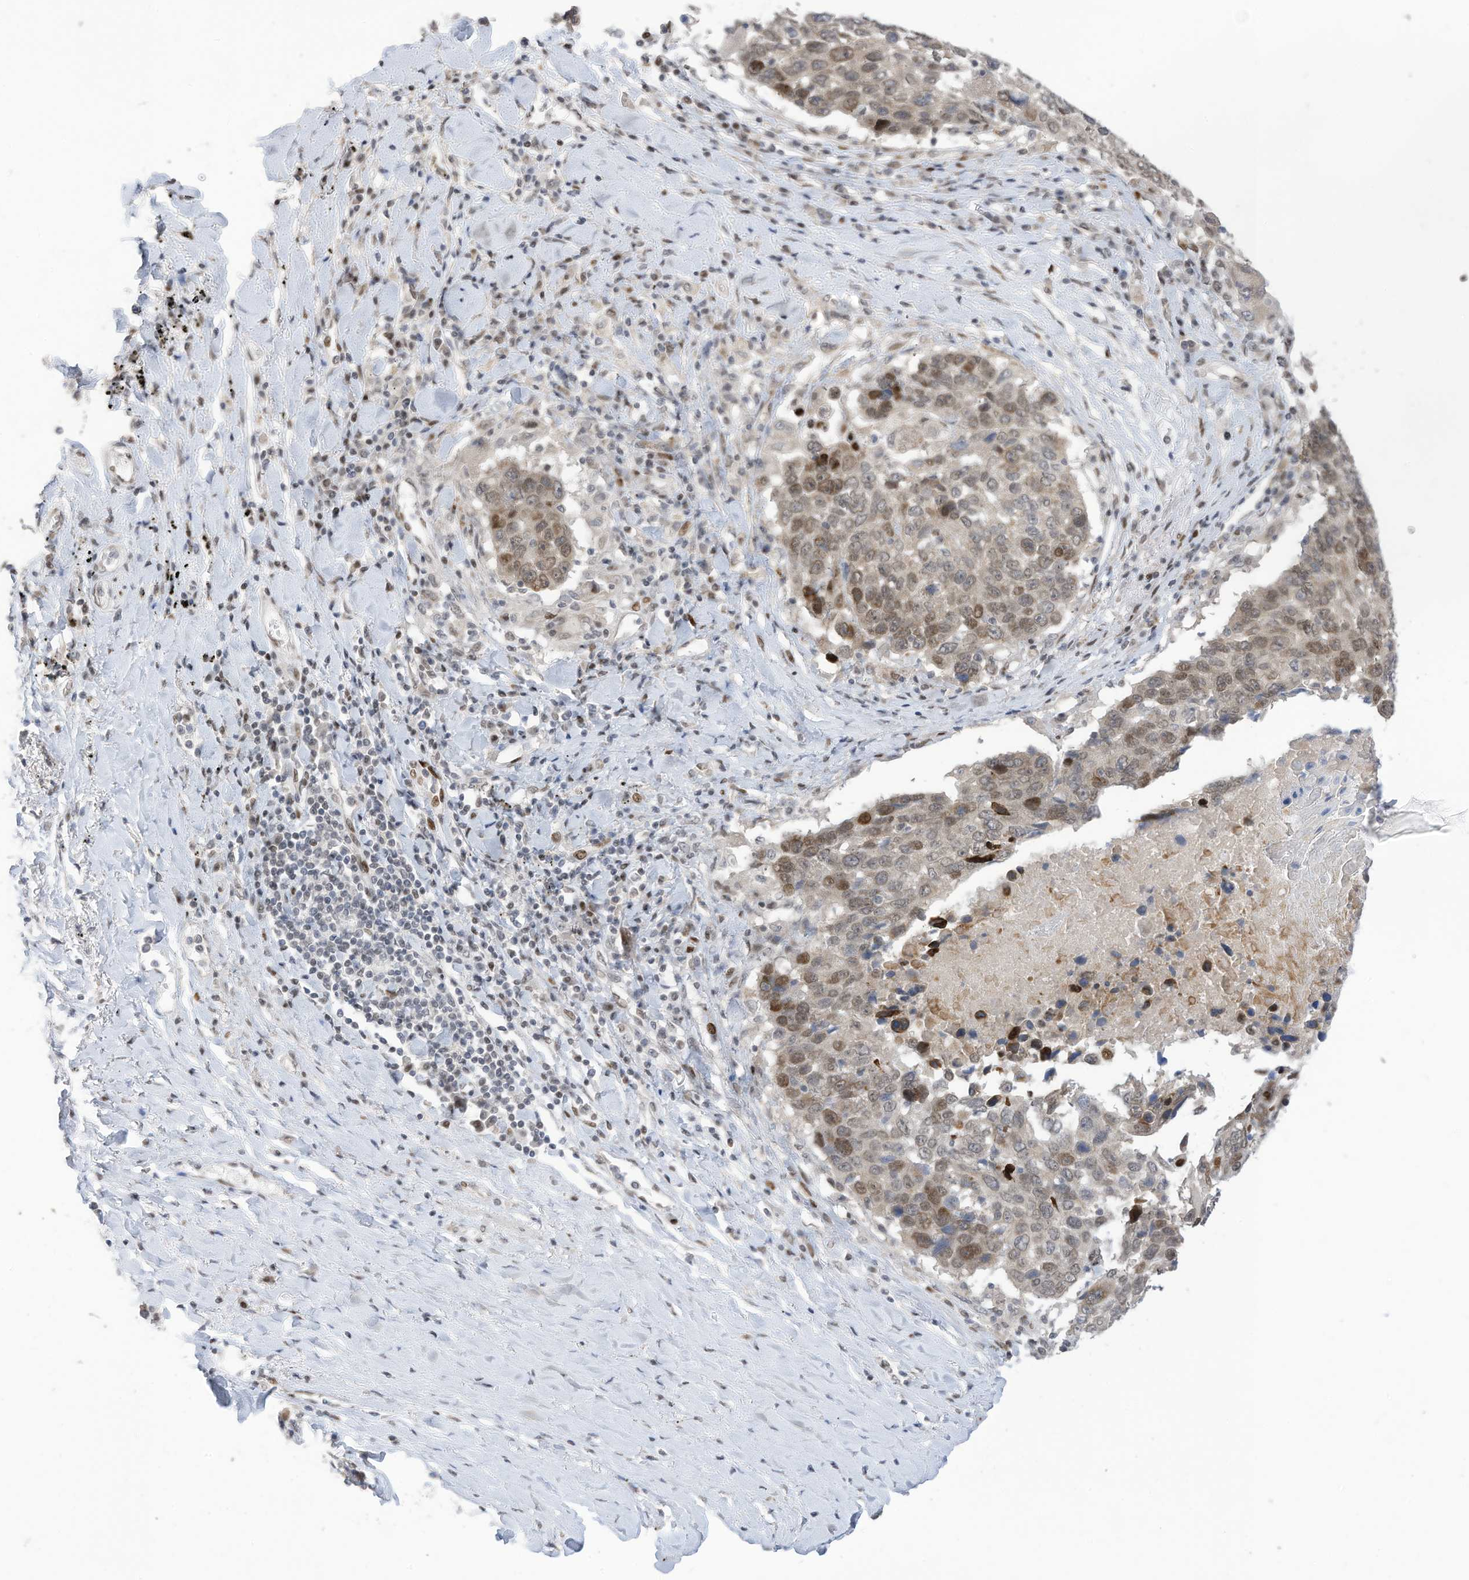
{"staining": {"intensity": "moderate", "quantity": "<25%", "location": "nuclear"}, "tissue": "lung cancer", "cell_type": "Tumor cells", "image_type": "cancer", "snomed": [{"axis": "morphology", "description": "Squamous cell carcinoma, NOS"}, {"axis": "topography", "description": "Lung"}], "caption": "Immunohistochemical staining of human lung cancer demonstrates low levels of moderate nuclear protein staining in approximately <25% of tumor cells. Immunohistochemistry (ihc) stains the protein in brown and the nuclei are stained blue.", "gene": "RABL3", "patient": {"sex": "male", "age": 66}}